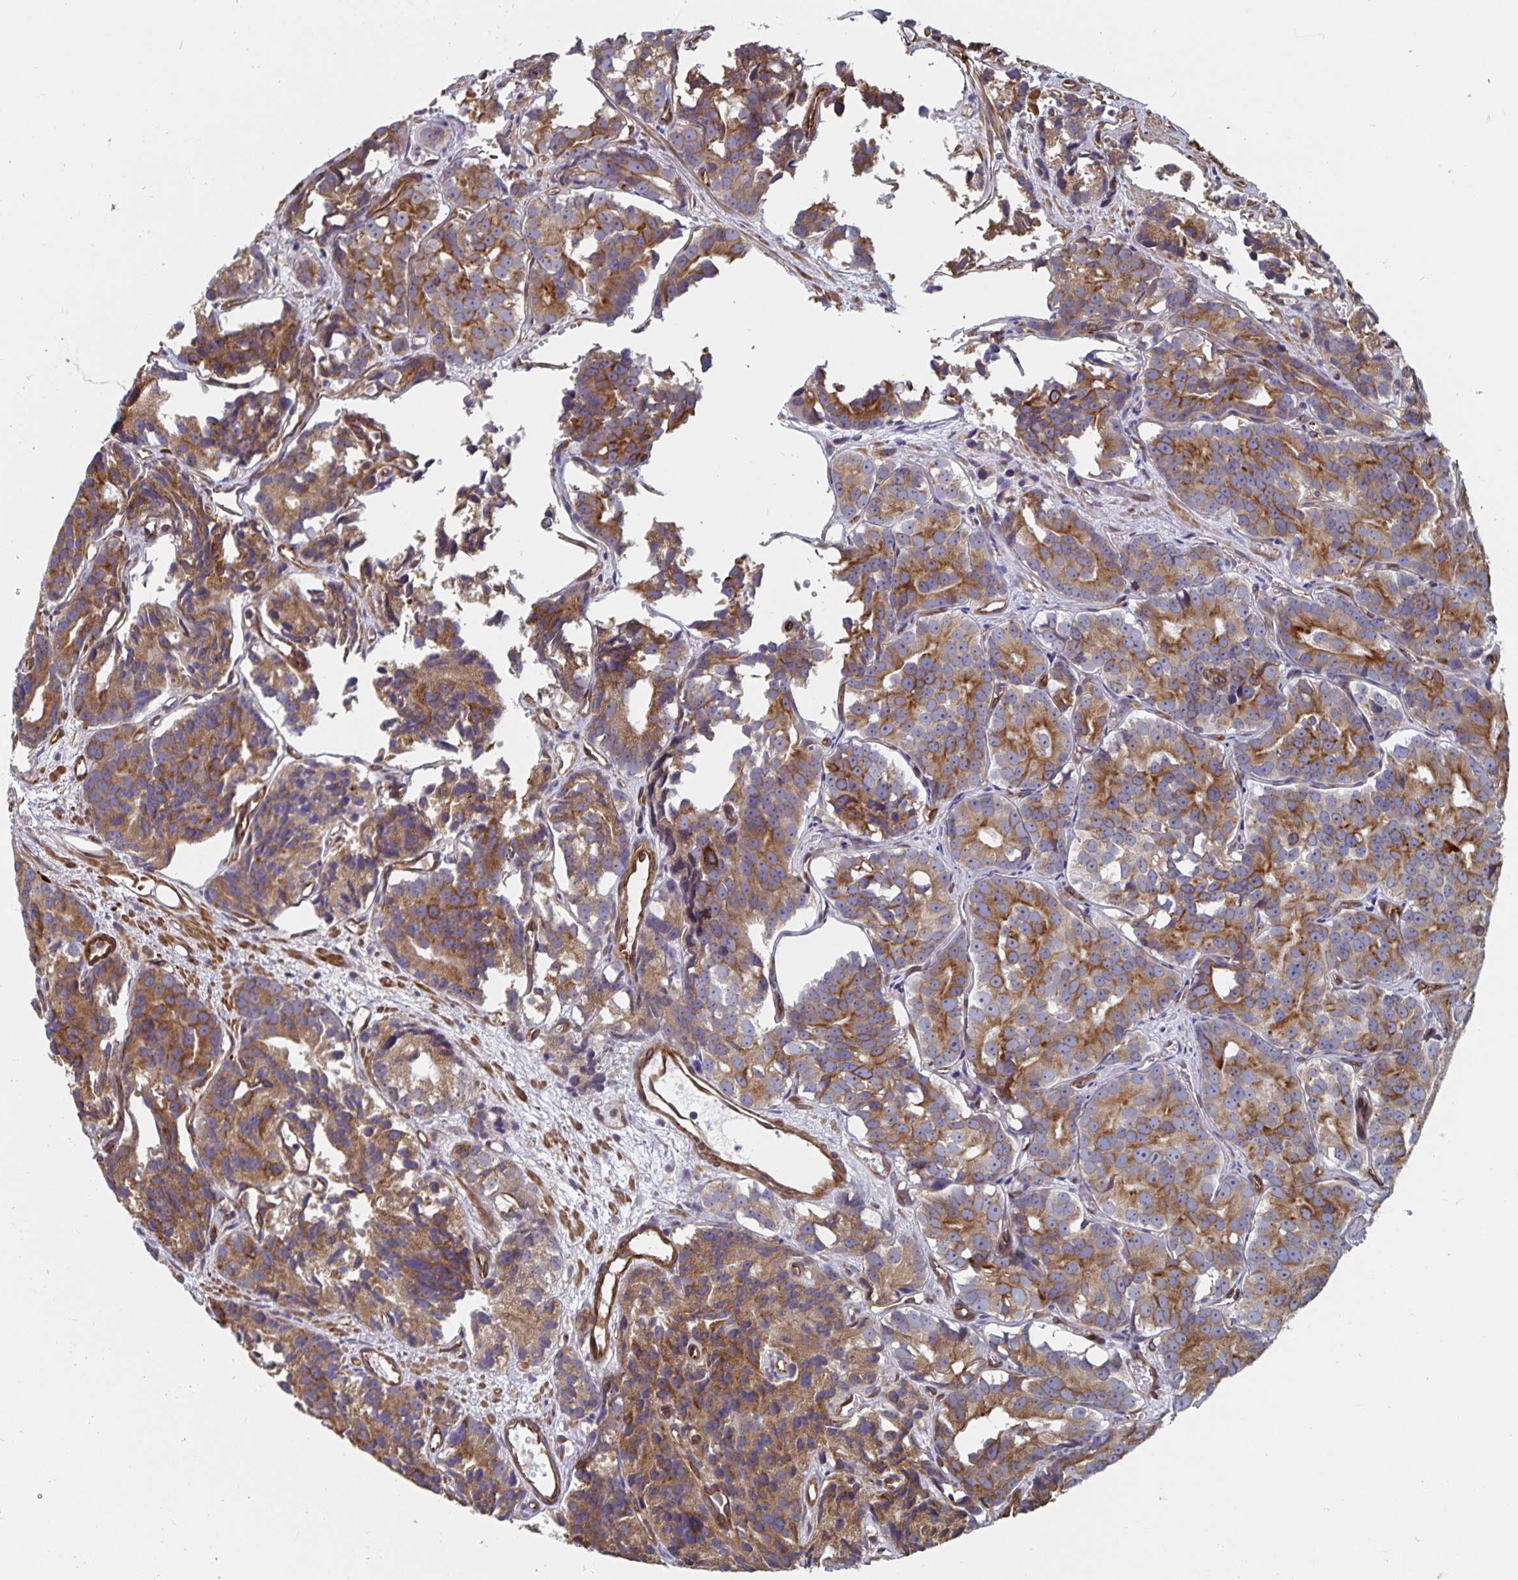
{"staining": {"intensity": "moderate", "quantity": ">75%", "location": "cytoplasmic/membranous"}, "tissue": "prostate cancer", "cell_type": "Tumor cells", "image_type": "cancer", "snomed": [{"axis": "morphology", "description": "Adenocarcinoma, High grade"}, {"axis": "topography", "description": "Prostate"}], "caption": "A brown stain highlights moderate cytoplasmic/membranous positivity of a protein in human high-grade adenocarcinoma (prostate) tumor cells. The staining was performed using DAB (3,3'-diaminobenzidine) to visualize the protein expression in brown, while the nuclei were stained in blue with hematoxylin (Magnification: 20x).", "gene": "BCAP29", "patient": {"sex": "male", "age": 77}}